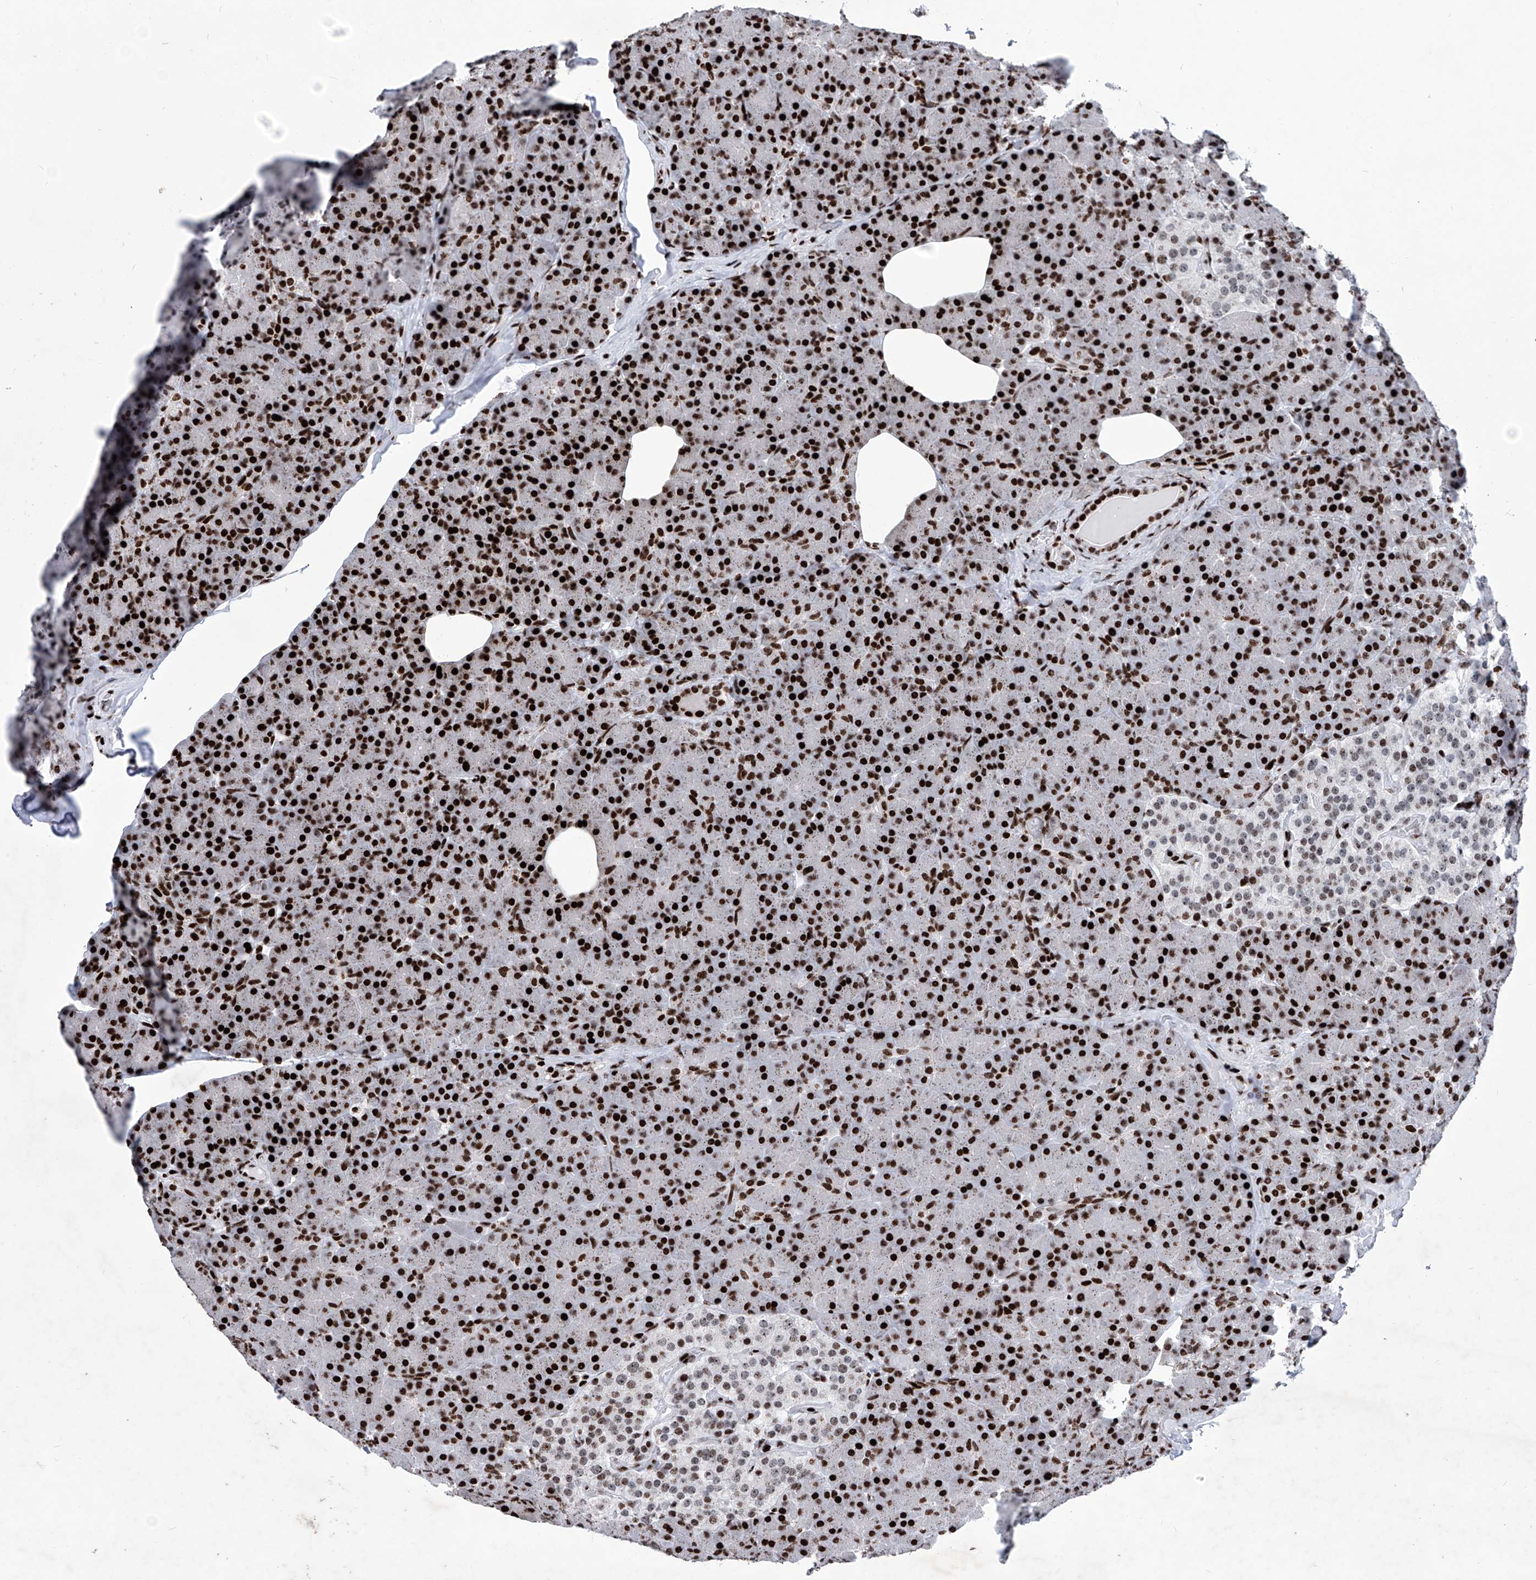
{"staining": {"intensity": "strong", "quantity": ">75%", "location": "nuclear"}, "tissue": "pancreas", "cell_type": "Exocrine glandular cells", "image_type": "normal", "snomed": [{"axis": "morphology", "description": "Normal tissue, NOS"}, {"axis": "topography", "description": "Pancreas"}], "caption": "High-power microscopy captured an immunohistochemistry (IHC) micrograph of unremarkable pancreas, revealing strong nuclear staining in approximately >75% of exocrine glandular cells.", "gene": "HEY2", "patient": {"sex": "female", "age": 43}}